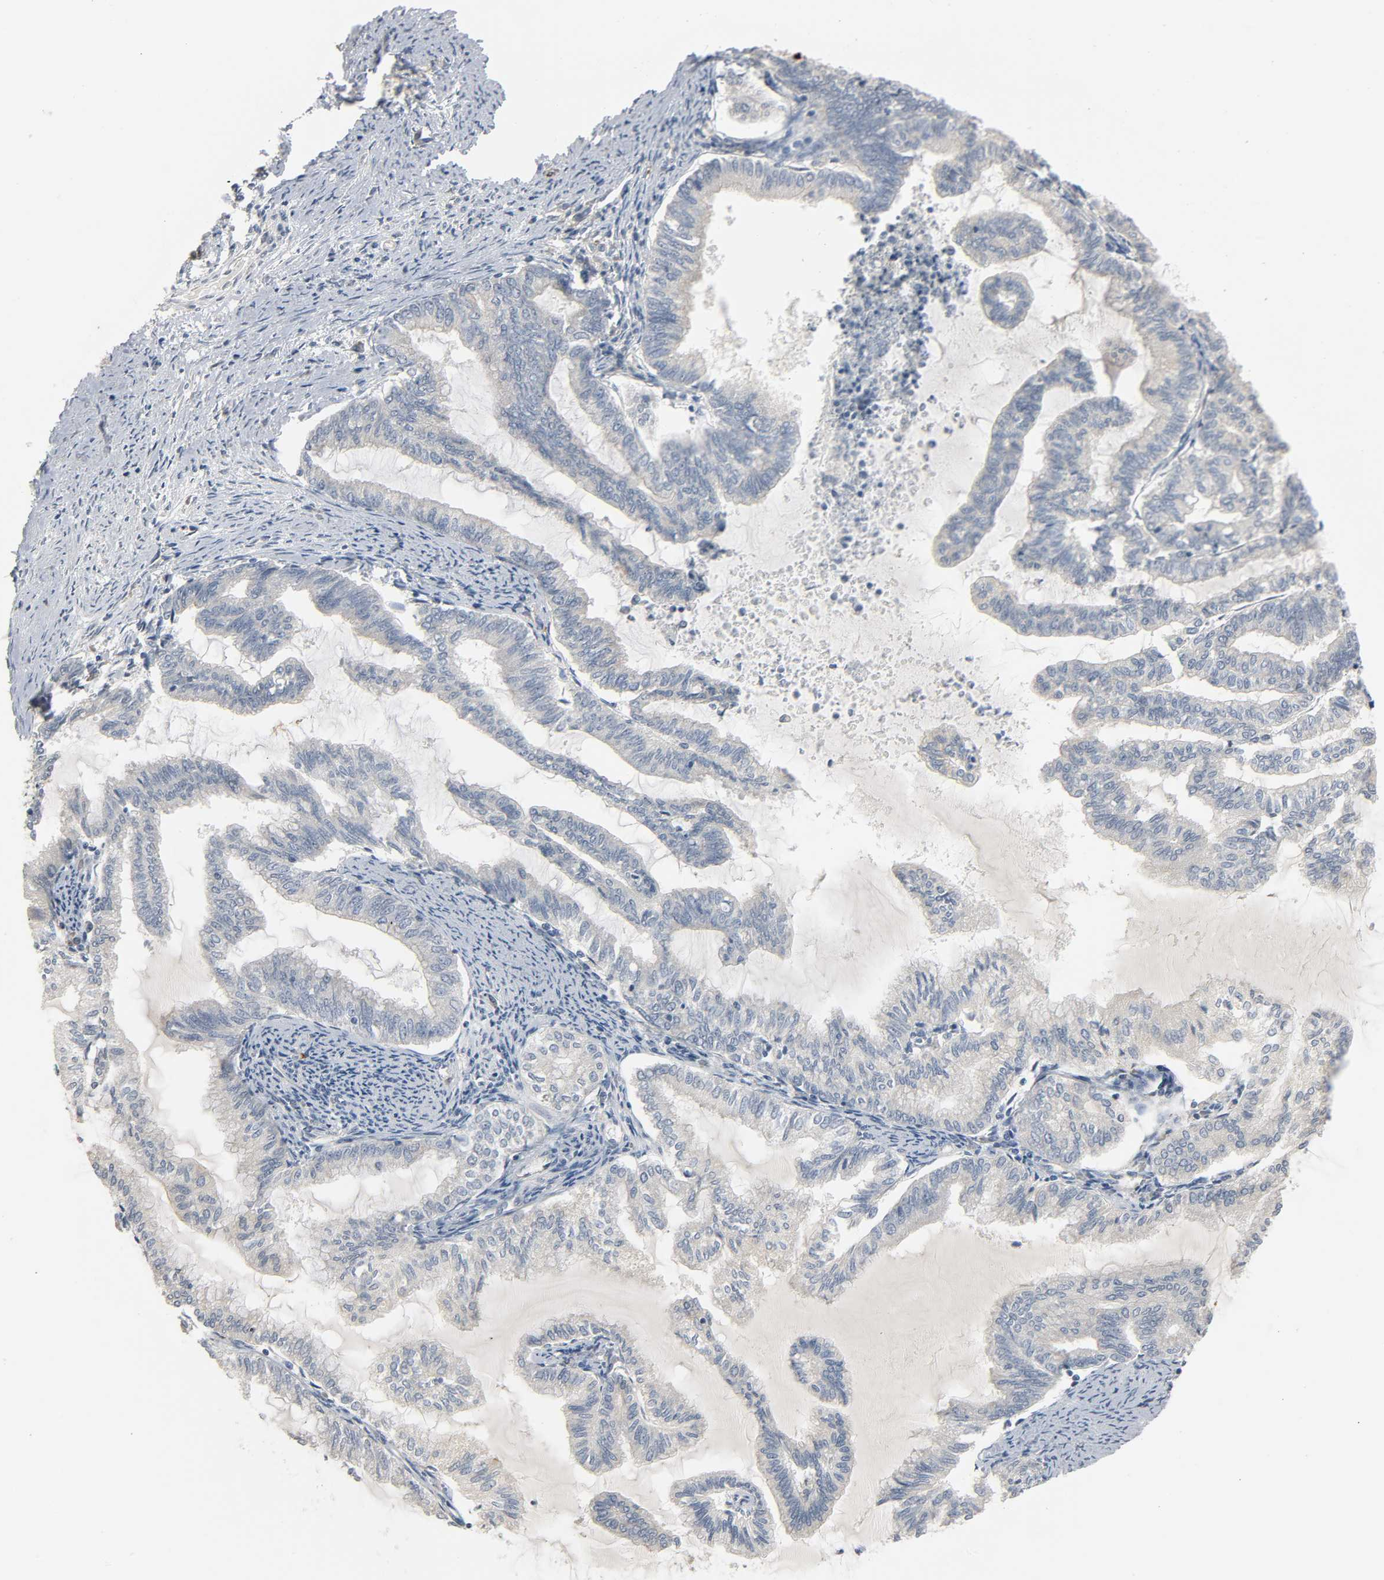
{"staining": {"intensity": "negative", "quantity": "none", "location": "none"}, "tissue": "endometrial cancer", "cell_type": "Tumor cells", "image_type": "cancer", "snomed": [{"axis": "morphology", "description": "Adenocarcinoma, NOS"}, {"axis": "topography", "description": "Endometrium"}], "caption": "High magnification brightfield microscopy of adenocarcinoma (endometrial) stained with DAB (3,3'-diaminobenzidine) (brown) and counterstained with hematoxylin (blue): tumor cells show no significant positivity. (Brightfield microscopy of DAB IHC at high magnification).", "gene": "LIMCH1", "patient": {"sex": "female", "age": 79}}